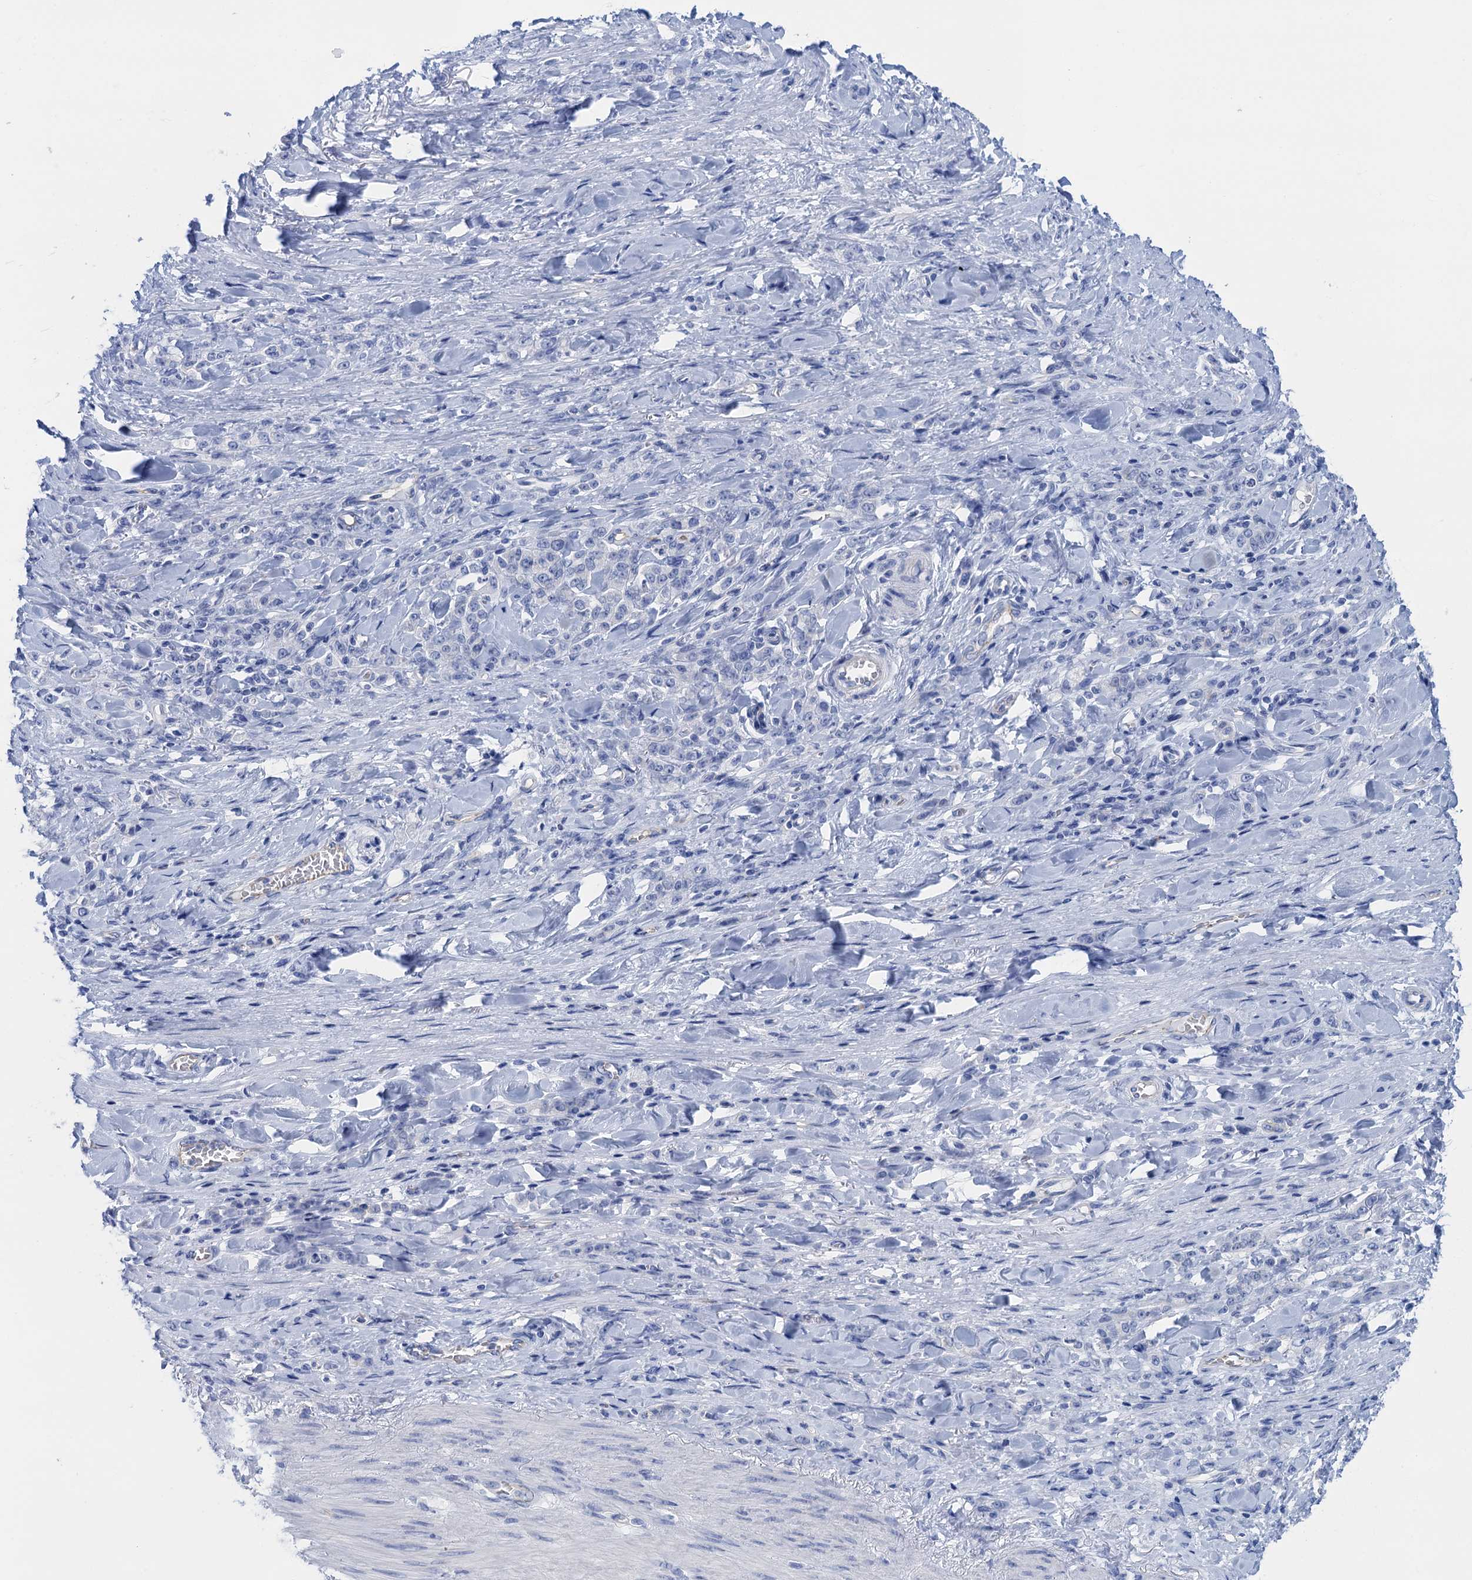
{"staining": {"intensity": "negative", "quantity": "none", "location": "none"}, "tissue": "stomach cancer", "cell_type": "Tumor cells", "image_type": "cancer", "snomed": [{"axis": "morphology", "description": "Normal tissue, NOS"}, {"axis": "morphology", "description": "Adenocarcinoma, NOS"}, {"axis": "topography", "description": "Stomach"}], "caption": "Protein analysis of stomach adenocarcinoma exhibits no significant staining in tumor cells.", "gene": "CALML5", "patient": {"sex": "male", "age": 82}}